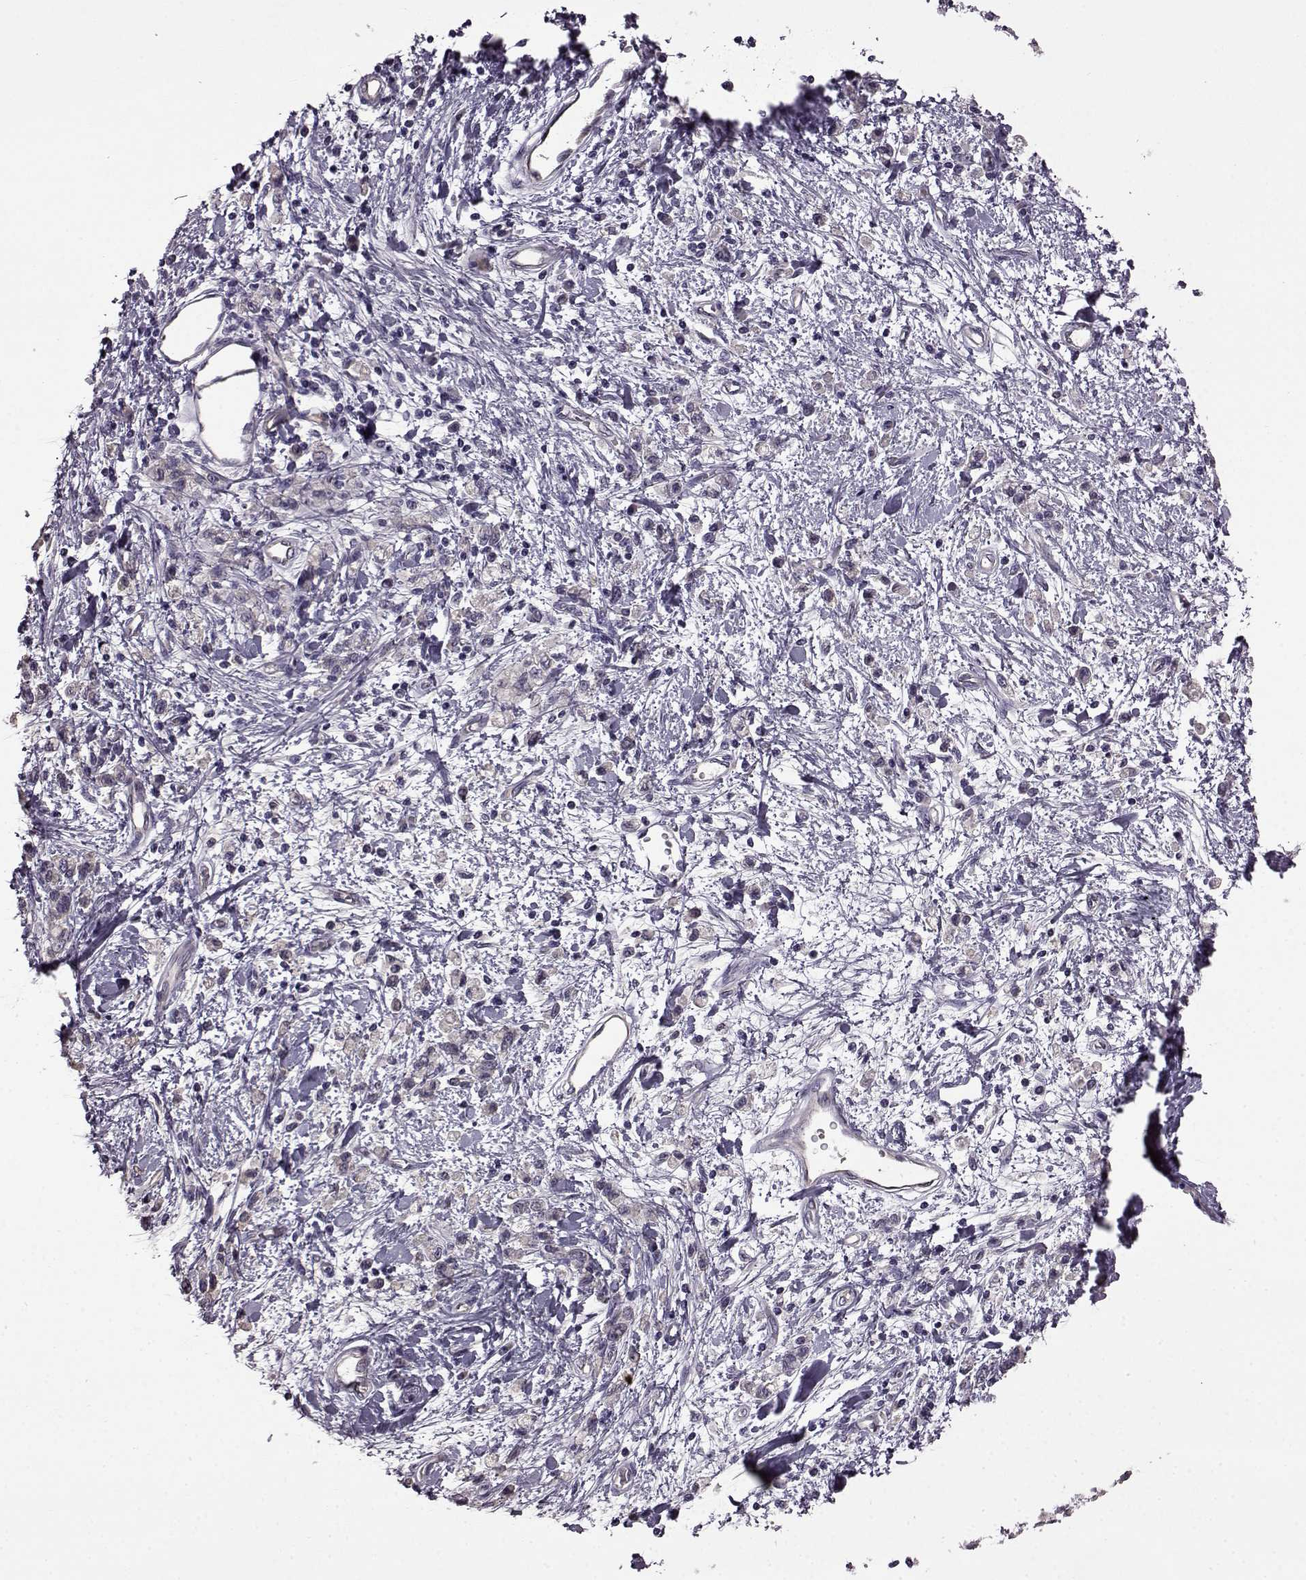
{"staining": {"intensity": "negative", "quantity": "none", "location": "none"}, "tissue": "stomach cancer", "cell_type": "Tumor cells", "image_type": "cancer", "snomed": [{"axis": "morphology", "description": "Adenocarcinoma, NOS"}, {"axis": "topography", "description": "Stomach"}], "caption": "High magnification brightfield microscopy of stomach adenocarcinoma stained with DAB (3,3'-diaminobenzidine) (brown) and counterstained with hematoxylin (blue): tumor cells show no significant staining. (Brightfield microscopy of DAB immunohistochemistry (IHC) at high magnification).", "gene": "EDDM3B", "patient": {"sex": "male", "age": 77}}